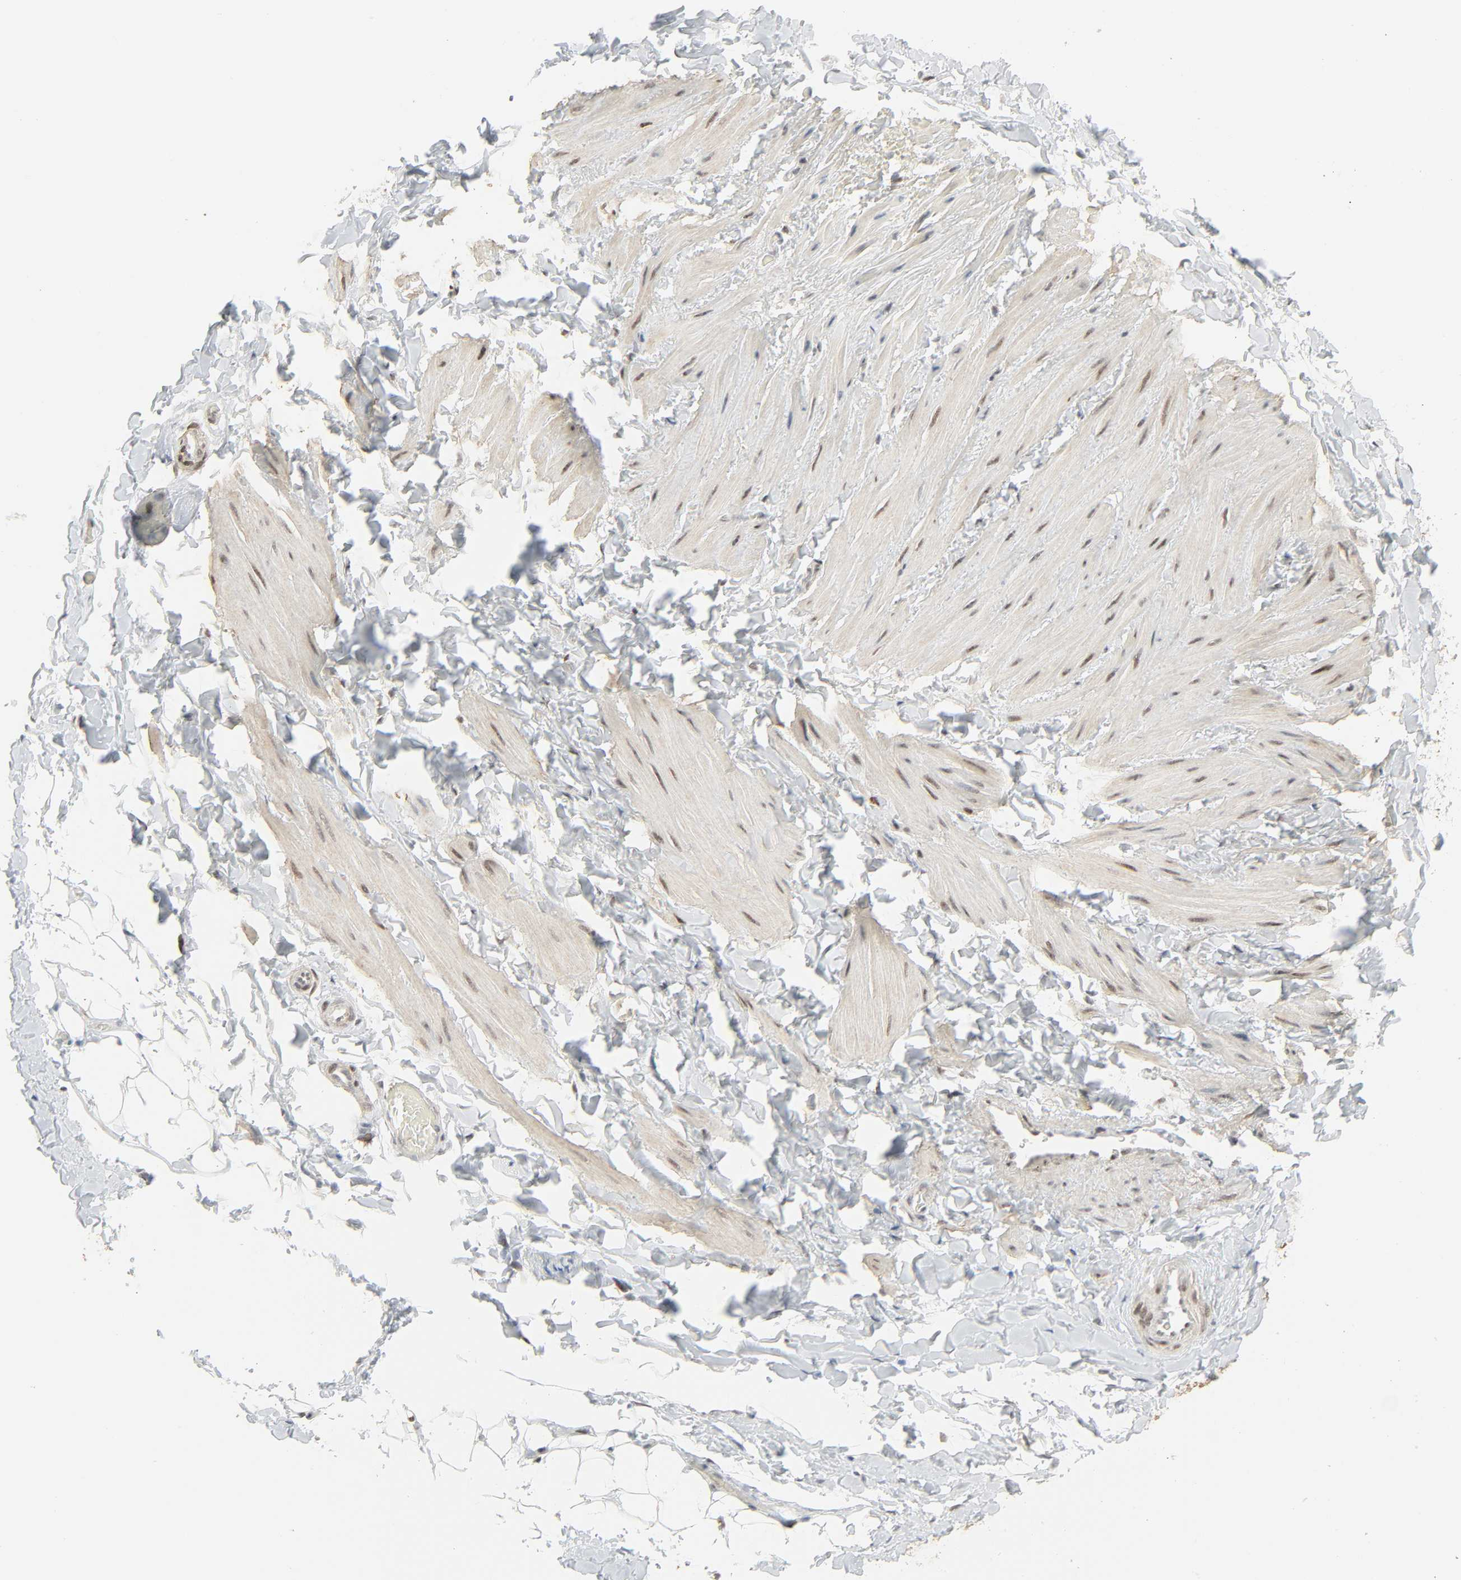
{"staining": {"intensity": "weak", "quantity": "<25%", "location": "nuclear"}, "tissue": "adipose tissue", "cell_type": "Adipocytes", "image_type": "normal", "snomed": [{"axis": "morphology", "description": "Normal tissue, NOS"}, {"axis": "topography", "description": "Soft tissue"}], "caption": "This is a image of immunohistochemistry (IHC) staining of unremarkable adipose tissue, which shows no positivity in adipocytes.", "gene": "ZBTB16", "patient": {"sex": "male", "age": 26}}